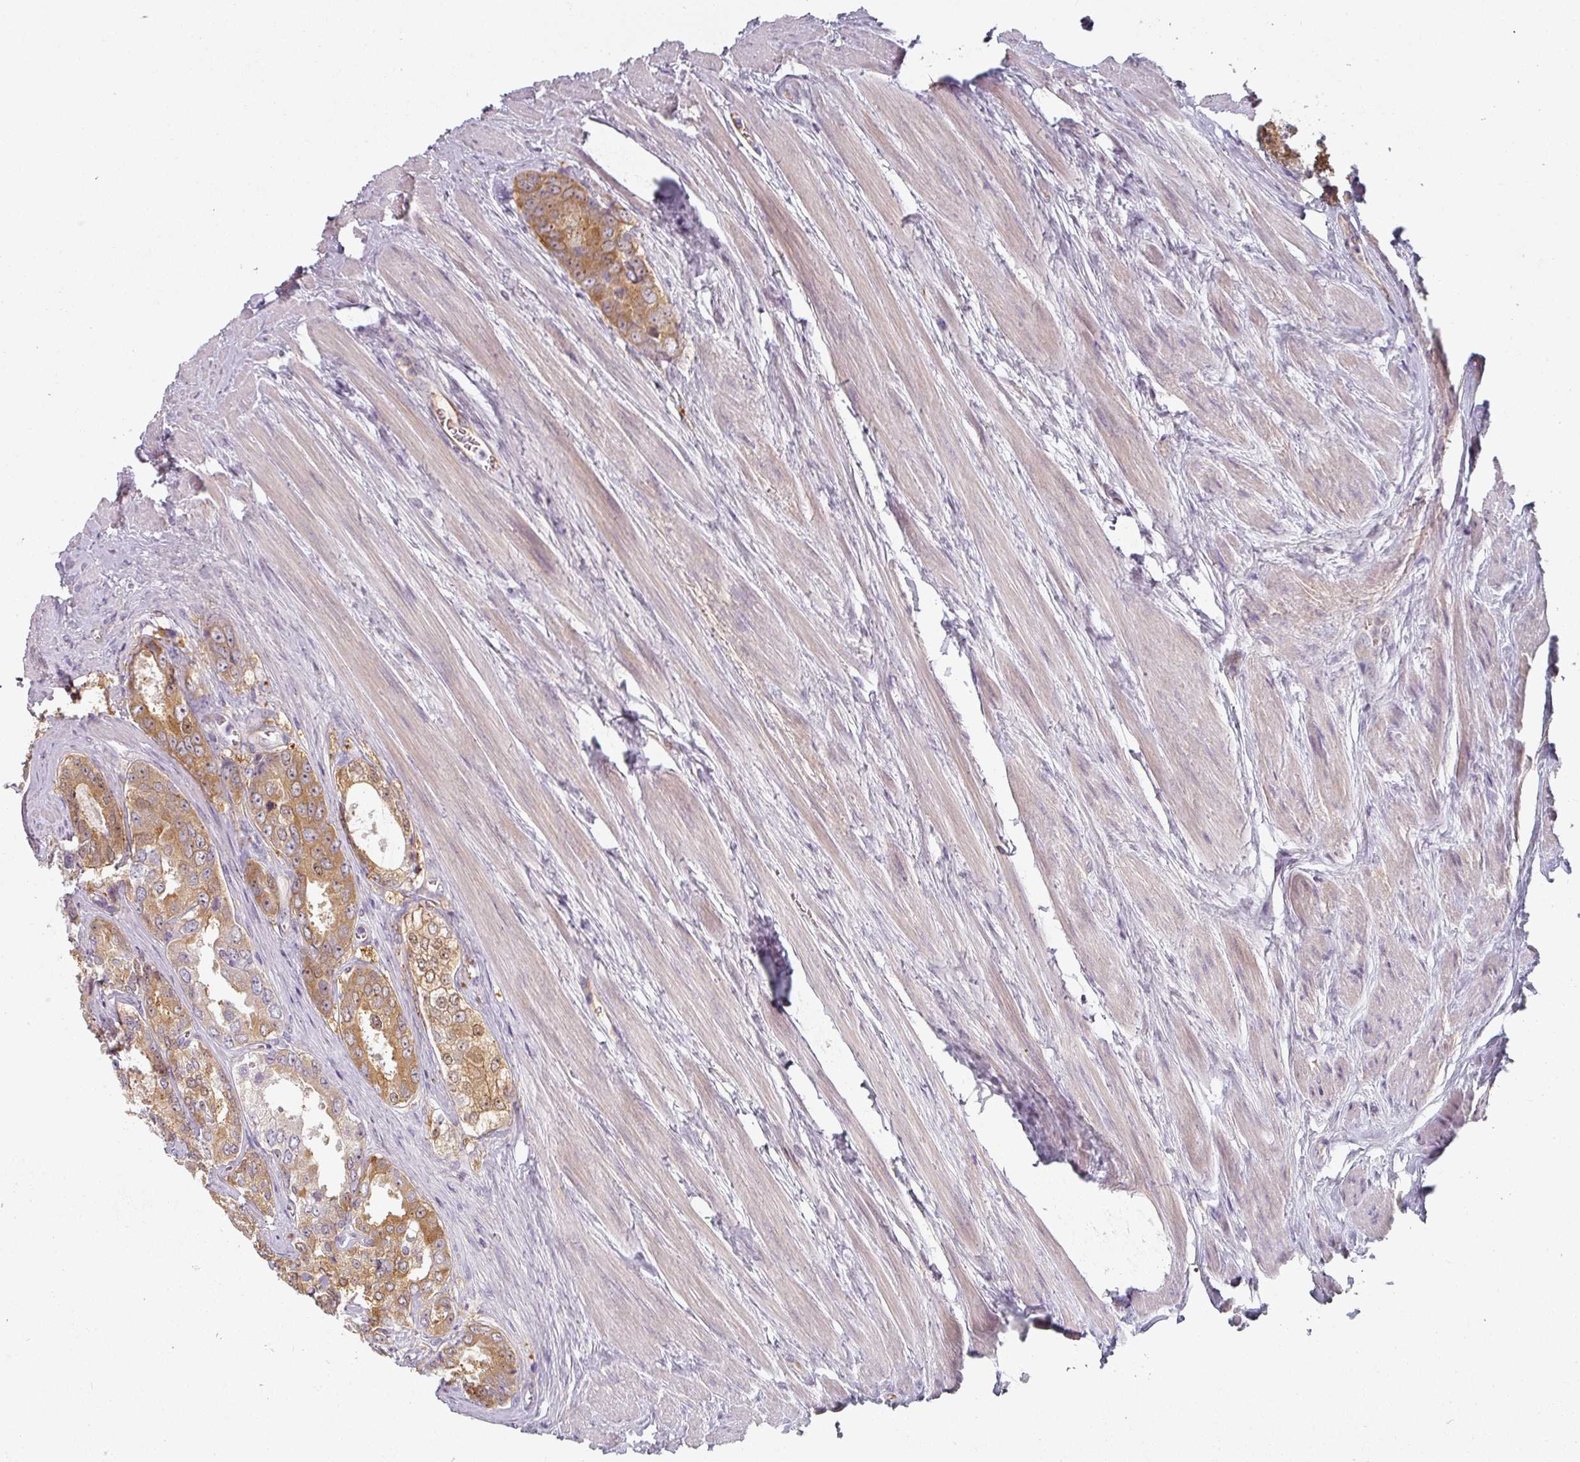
{"staining": {"intensity": "moderate", "quantity": ">75%", "location": "cytoplasmic/membranous,nuclear"}, "tissue": "prostate cancer", "cell_type": "Tumor cells", "image_type": "cancer", "snomed": [{"axis": "morphology", "description": "Adenocarcinoma, Low grade"}, {"axis": "topography", "description": "Prostate"}], "caption": "DAB (3,3'-diaminobenzidine) immunohistochemical staining of prostate cancer (low-grade adenocarcinoma) displays moderate cytoplasmic/membranous and nuclear protein expression in about >75% of tumor cells. The protein of interest is stained brown, and the nuclei are stained in blue (DAB IHC with brightfield microscopy, high magnification).", "gene": "CEP78", "patient": {"sex": "male", "age": 68}}